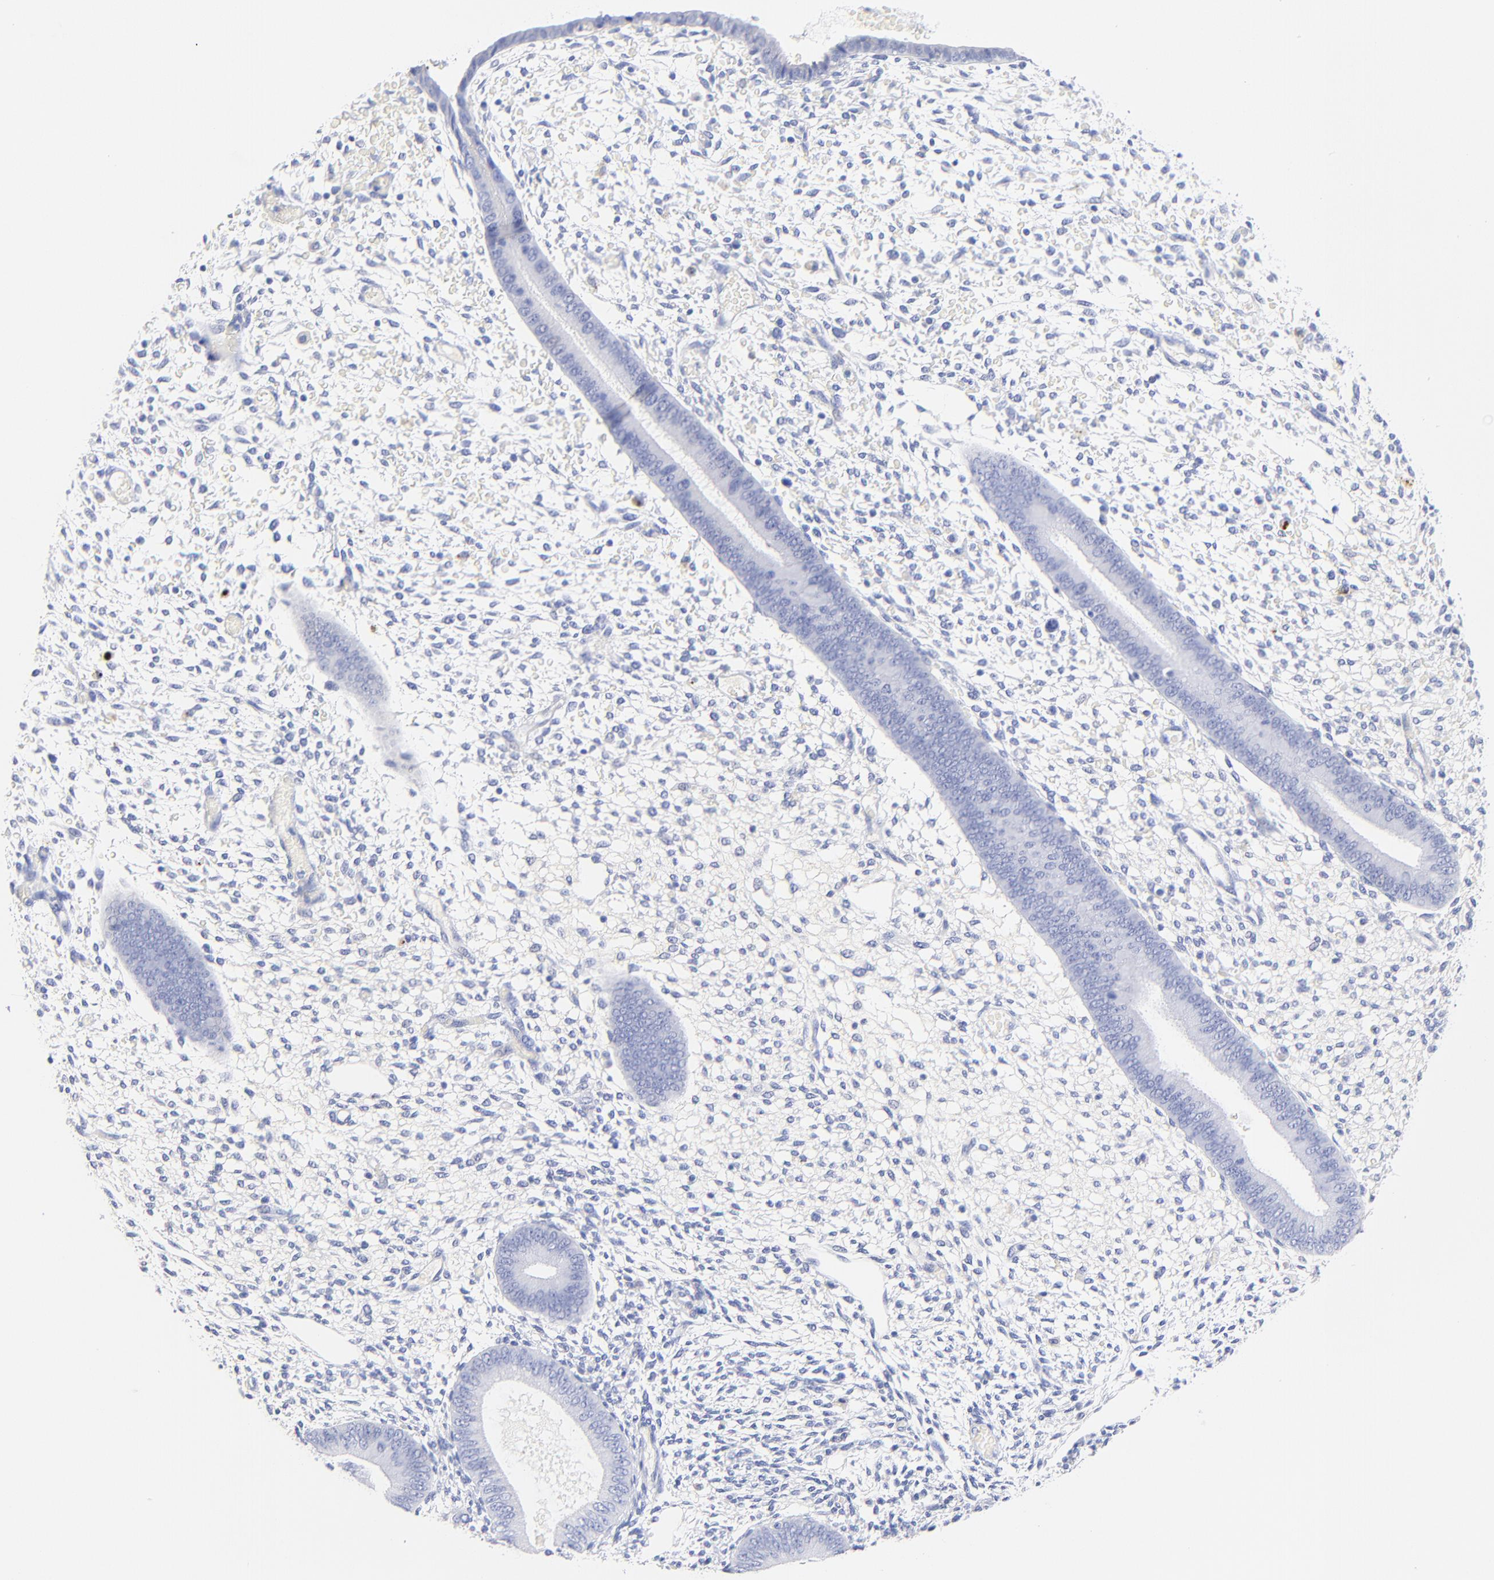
{"staining": {"intensity": "negative", "quantity": "none", "location": "none"}, "tissue": "endometrium", "cell_type": "Cells in endometrial stroma", "image_type": "normal", "snomed": [{"axis": "morphology", "description": "Normal tissue, NOS"}, {"axis": "topography", "description": "Endometrium"}], "caption": "IHC image of normal endometrium stained for a protein (brown), which shows no staining in cells in endometrial stroma. Brightfield microscopy of immunohistochemistry (IHC) stained with DAB (3,3'-diaminobenzidine) (brown) and hematoxylin (blue), captured at high magnification.", "gene": "SULT4A1", "patient": {"sex": "female", "age": 42}}